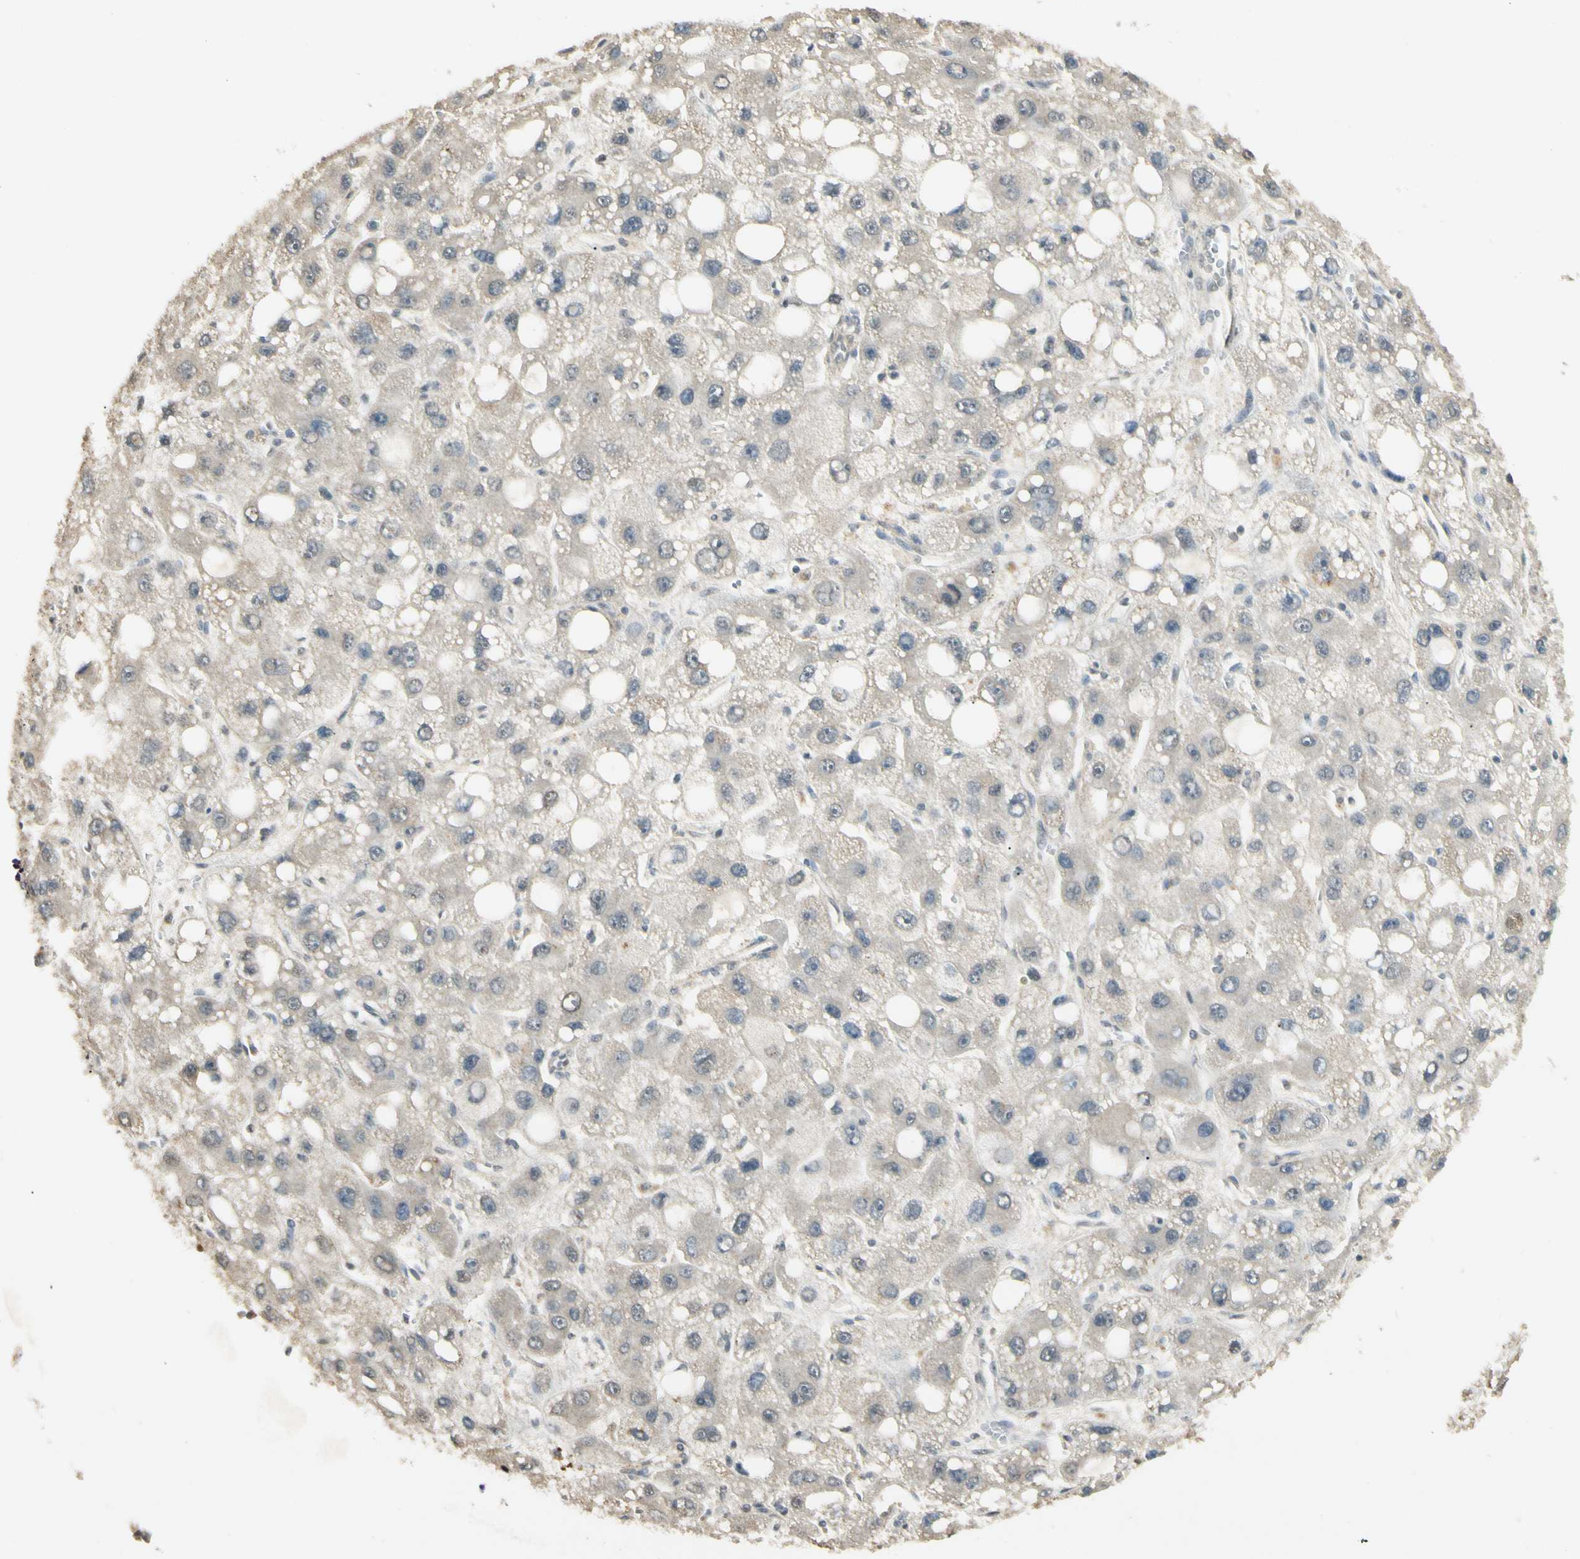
{"staining": {"intensity": "weak", "quantity": "<25%", "location": "cytoplasmic/membranous"}, "tissue": "liver cancer", "cell_type": "Tumor cells", "image_type": "cancer", "snomed": [{"axis": "morphology", "description": "Carcinoma, Hepatocellular, NOS"}, {"axis": "topography", "description": "Liver"}], "caption": "IHC of liver cancer (hepatocellular carcinoma) displays no expression in tumor cells. Brightfield microscopy of immunohistochemistry stained with DAB (brown) and hematoxylin (blue), captured at high magnification.", "gene": "SGCA", "patient": {"sex": "male", "age": 55}}